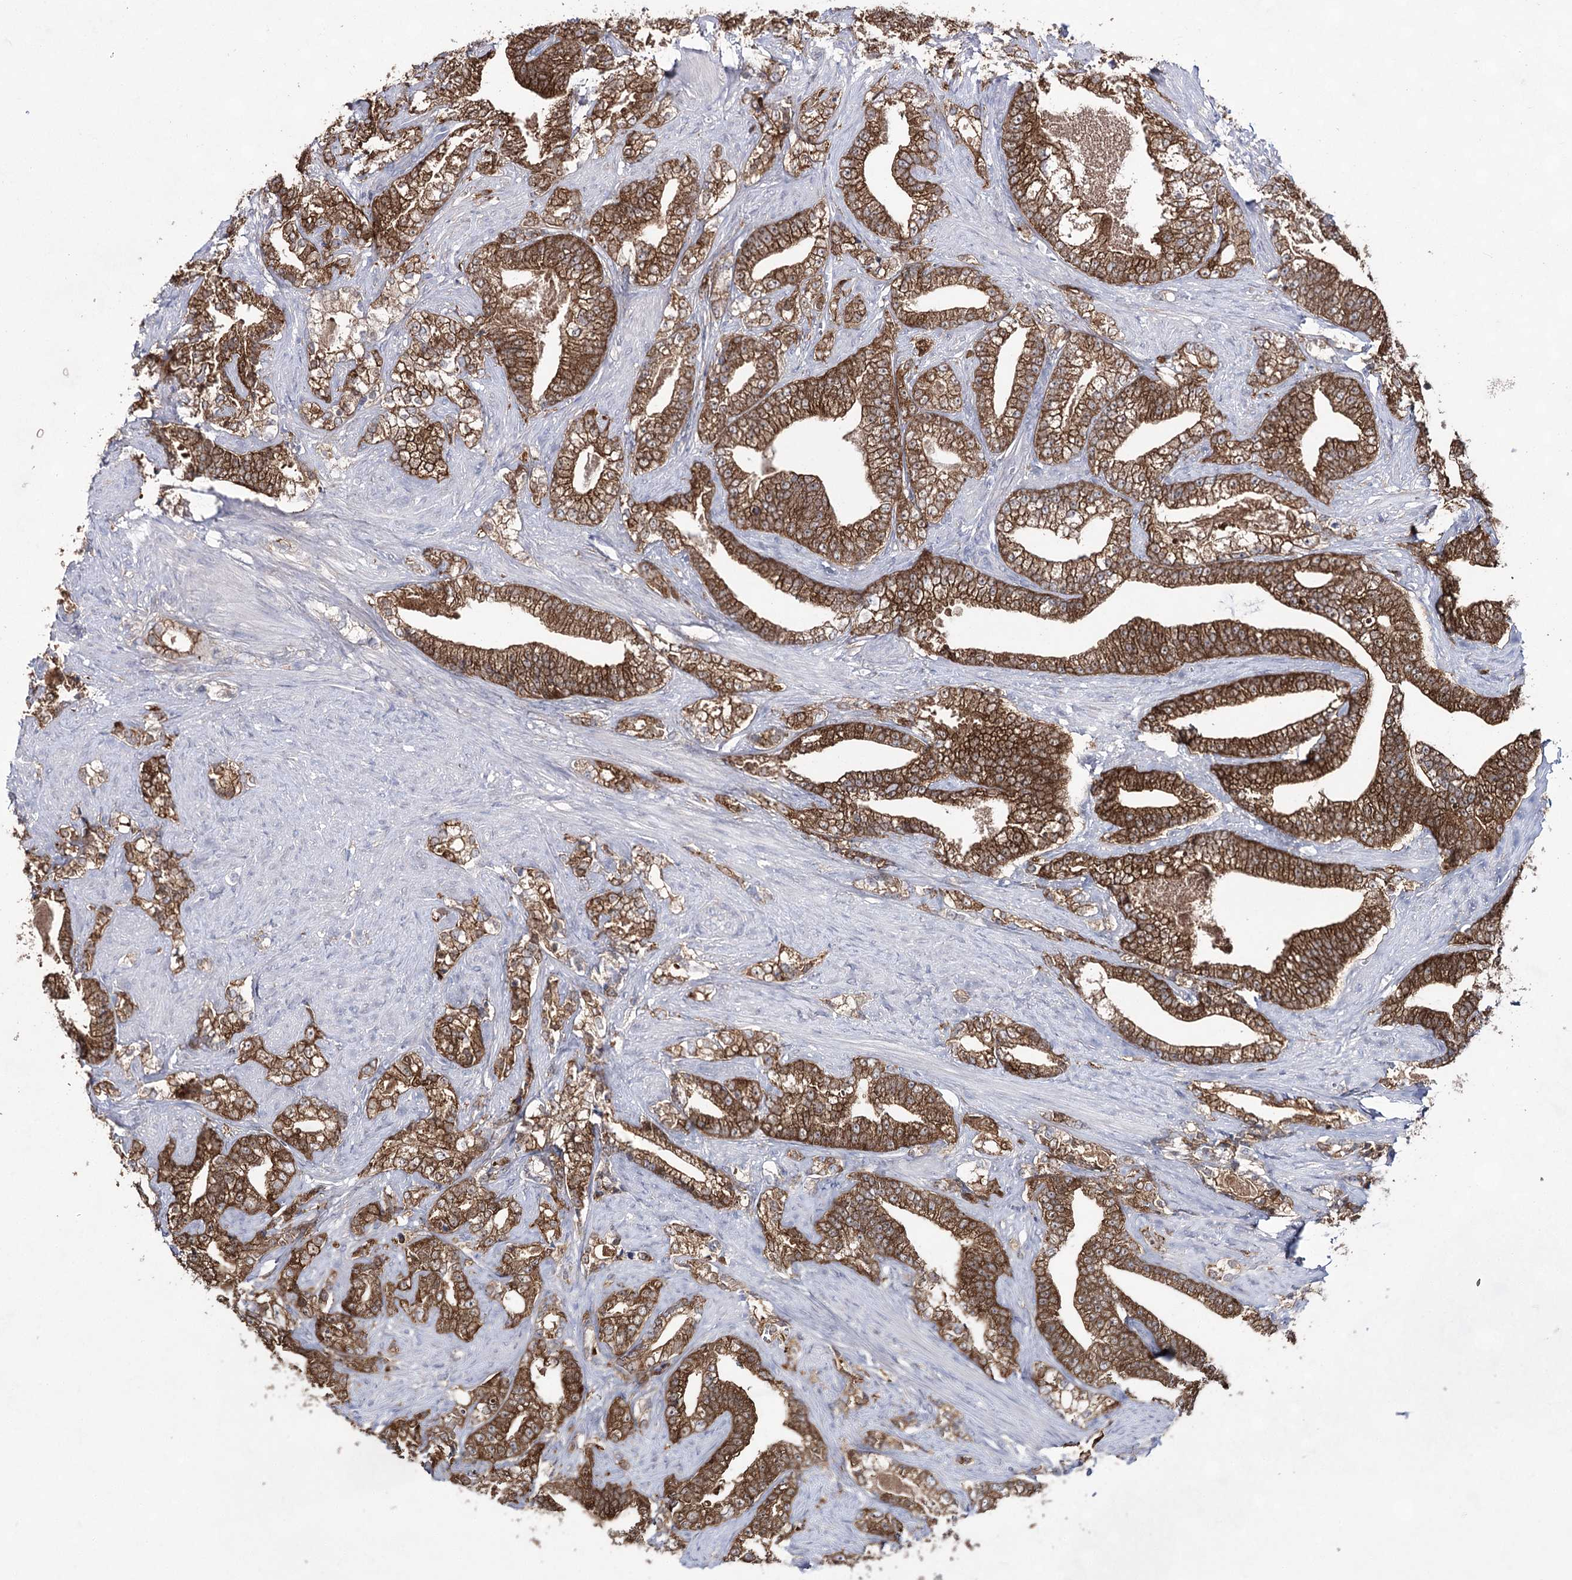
{"staining": {"intensity": "strong", "quantity": ">75%", "location": "cytoplasmic/membranous"}, "tissue": "prostate cancer", "cell_type": "Tumor cells", "image_type": "cancer", "snomed": [{"axis": "morphology", "description": "Adenocarcinoma, High grade"}, {"axis": "topography", "description": "Prostate and seminal vesicle, NOS"}], "caption": "Brown immunohistochemical staining in prostate cancer (high-grade adenocarcinoma) displays strong cytoplasmic/membranous expression in about >75% of tumor cells. (DAB IHC with brightfield microscopy, high magnification).", "gene": "UGDH", "patient": {"sex": "male", "age": 67}}